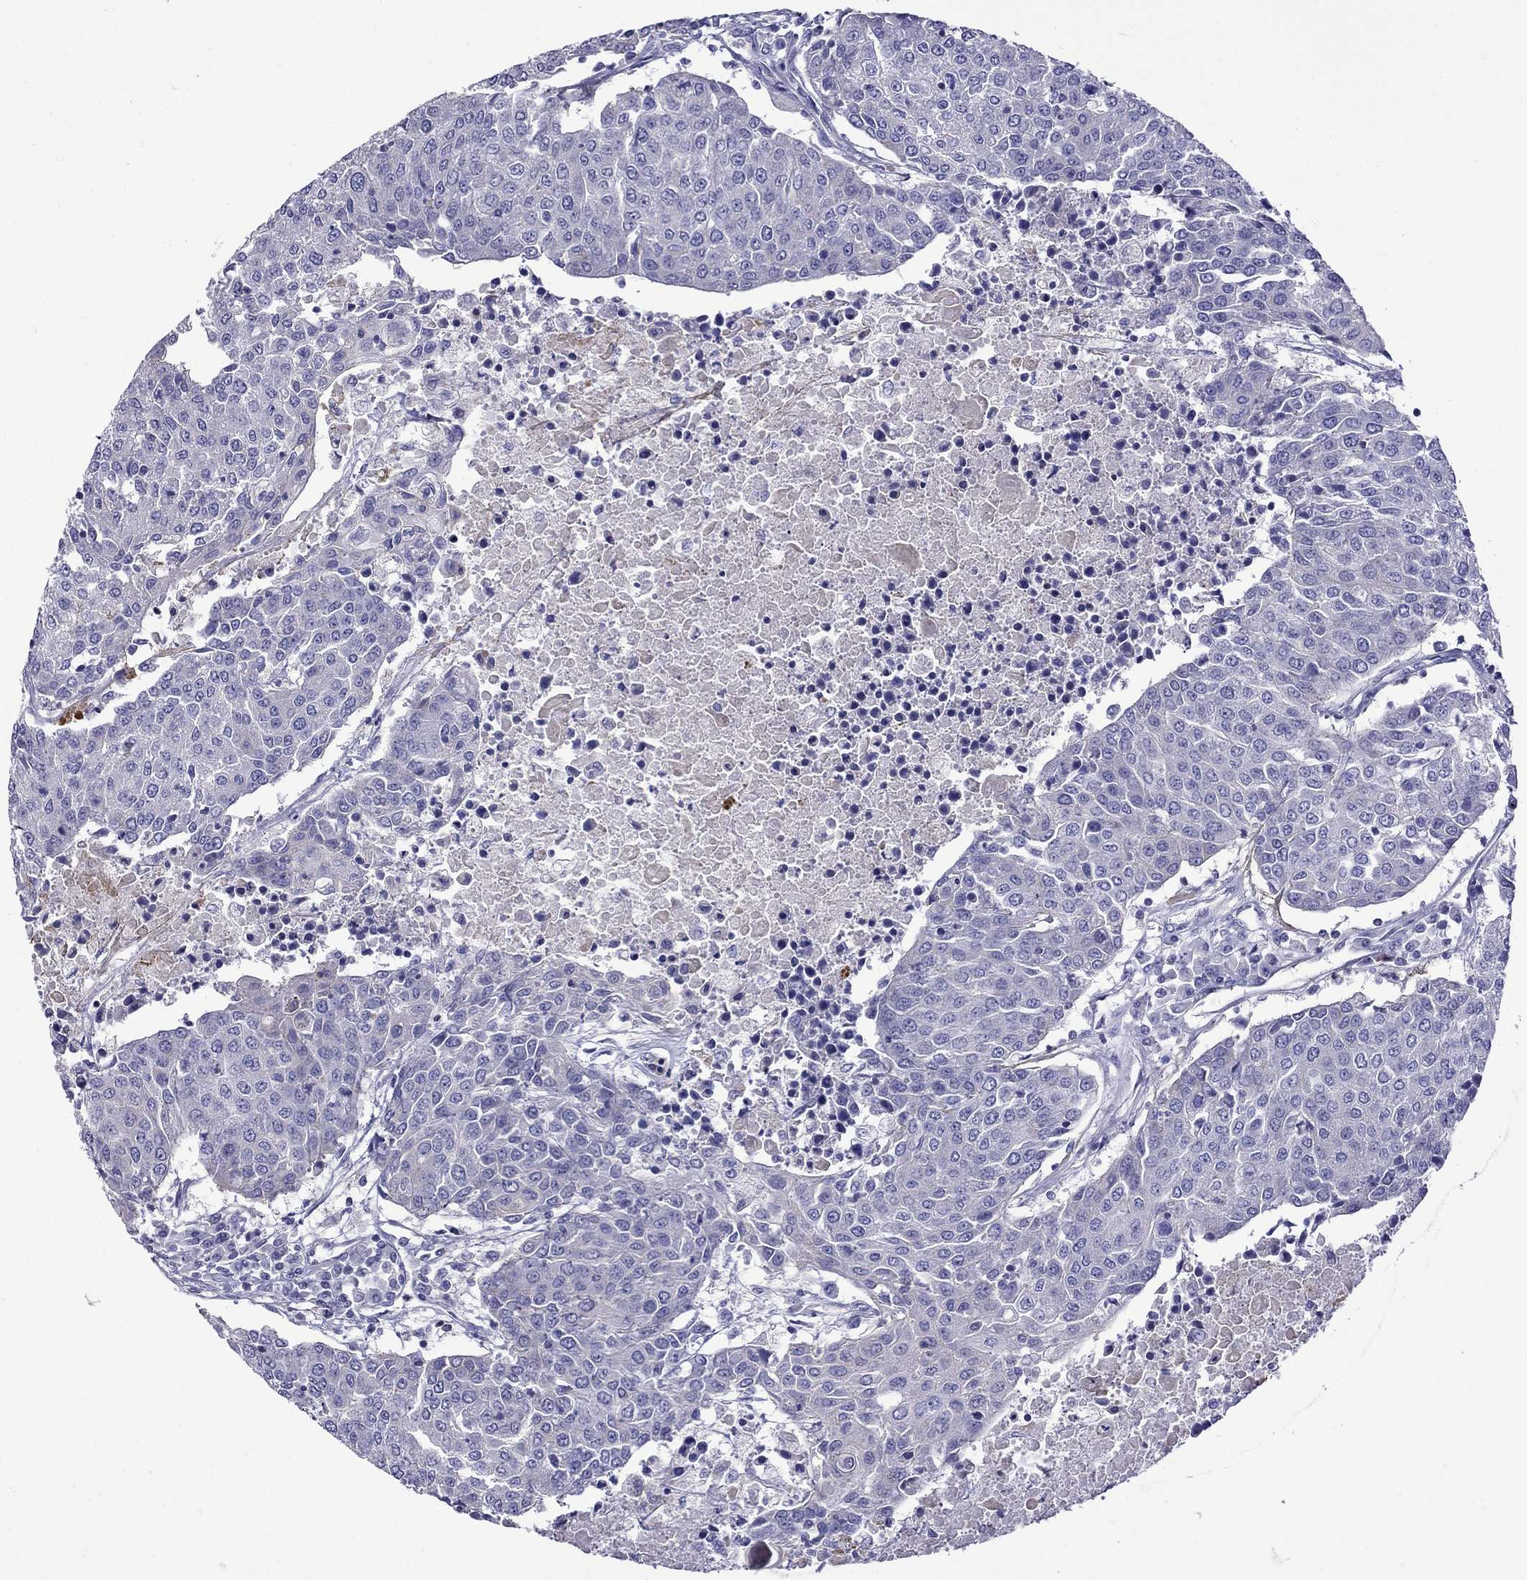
{"staining": {"intensity": "negative", "quantity": "none", "location": "none"}, "tissue": "urothelial cancer", "cell_type": "Tumor cells", "image_type": "cancer", "snomed": [{"axis": "morphology", "description": "Urothelial carcinoma, High grade"}, {"axis": "topography", "description": "Urinary bladder"}], "caption": "IHC micrograph of urothelial cancer stained for a protein (brown), which displays no expression in tumor cells.", "gene": "STAR", "patient": {"sex": "female", "age": 85}}